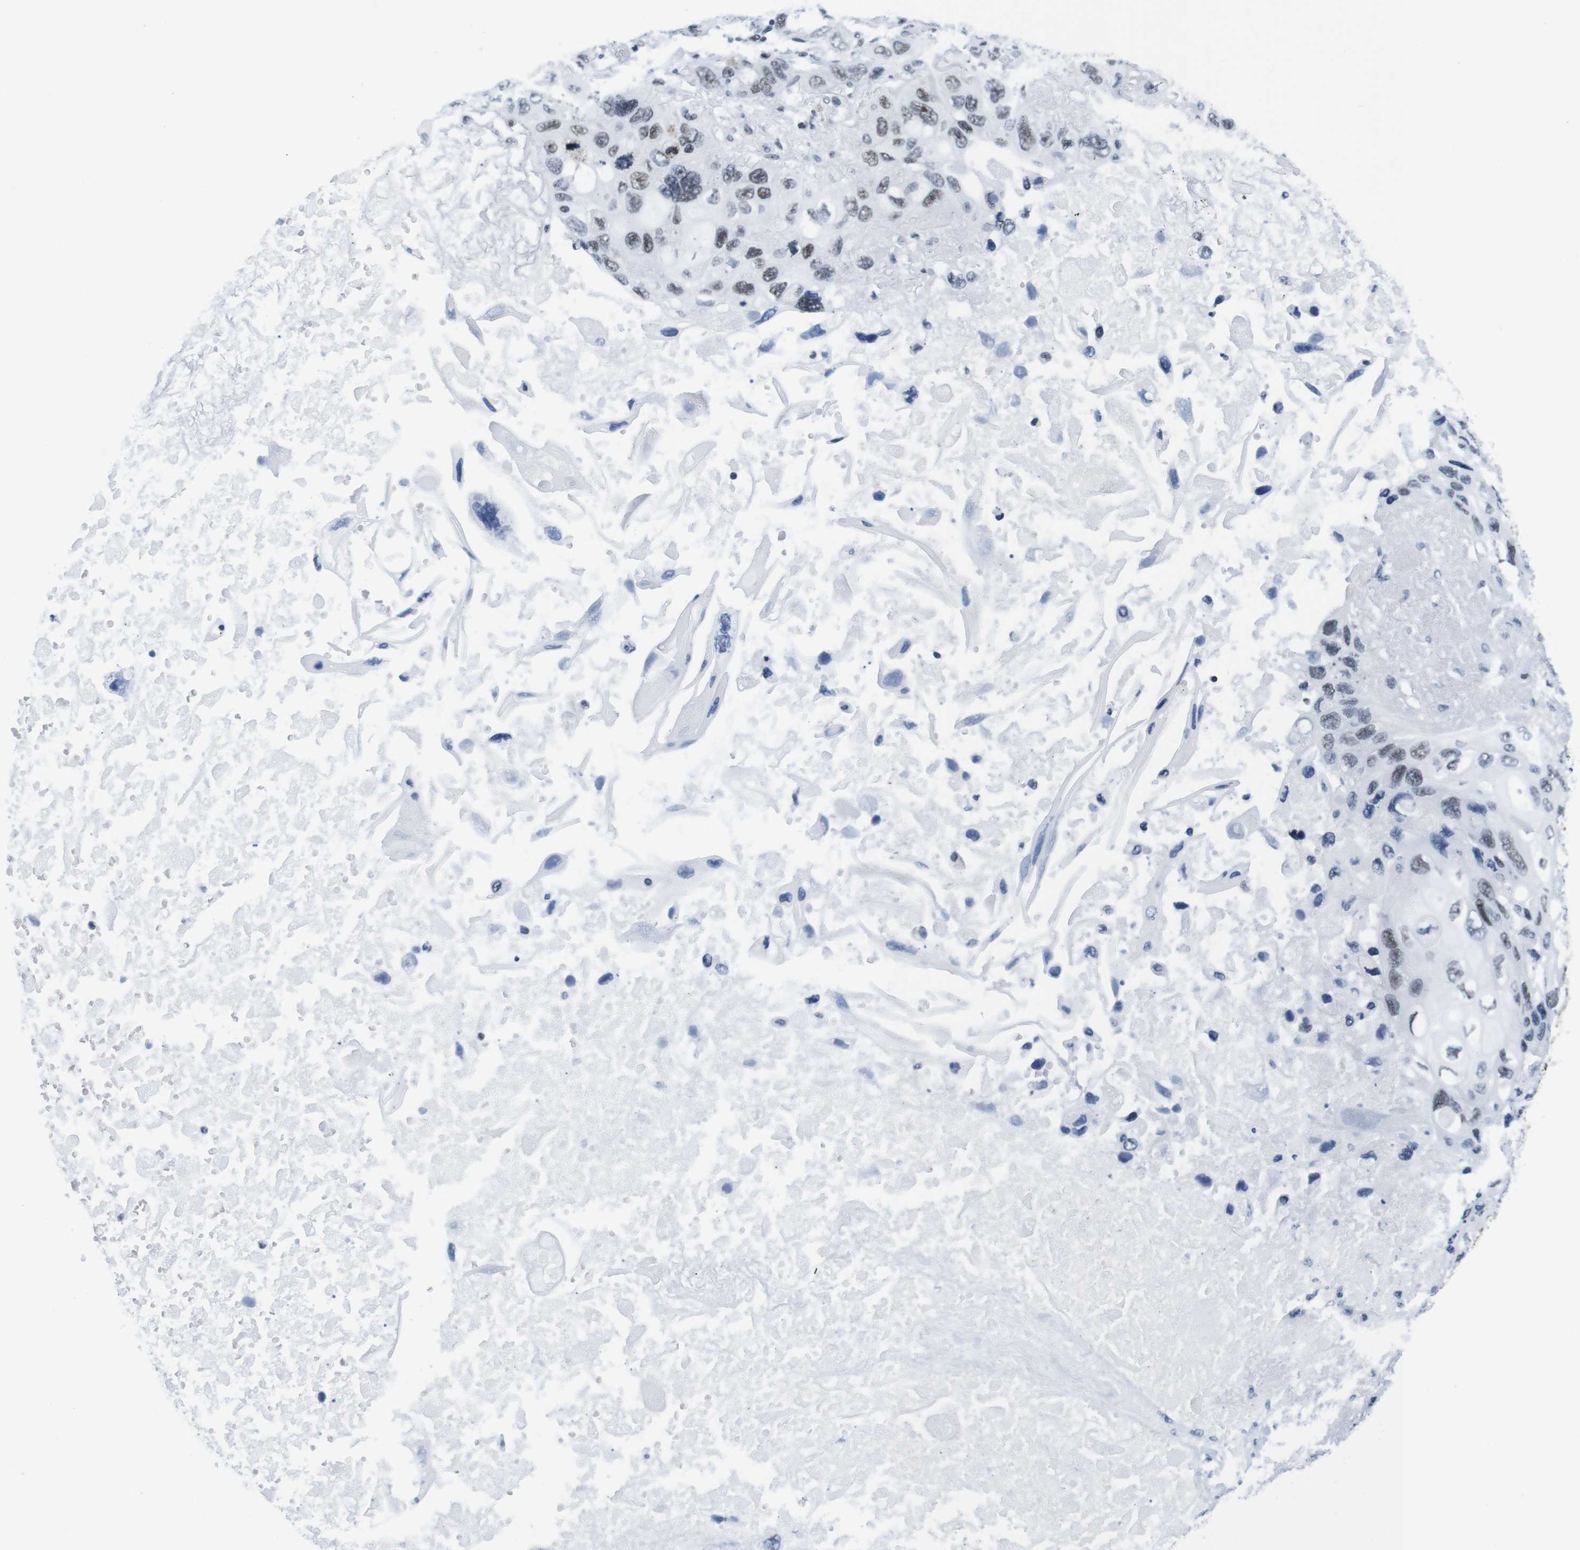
{"staining": {"intensity": "weak", "quantity": "25%-75%", "location": "nuclear"}, "tissue": "lung cancer", "cell_type": "Tumor cells", "image_type": "cancer", "snomed": [{"axis": "morphology", "description": "Squamous cell carcinoma, NOS"}, {"axis": "topography", "description": "Lung"}], "caption": "DAB (3,3'-diaminobenzidine) immunohistochemical staining of lung squamous cell carcinoma reveals weak nuclear protein expression in about 25%-75% of tumor cells.", "gene": "IFI16", "patient": {"sex": "female", "age": 73}}